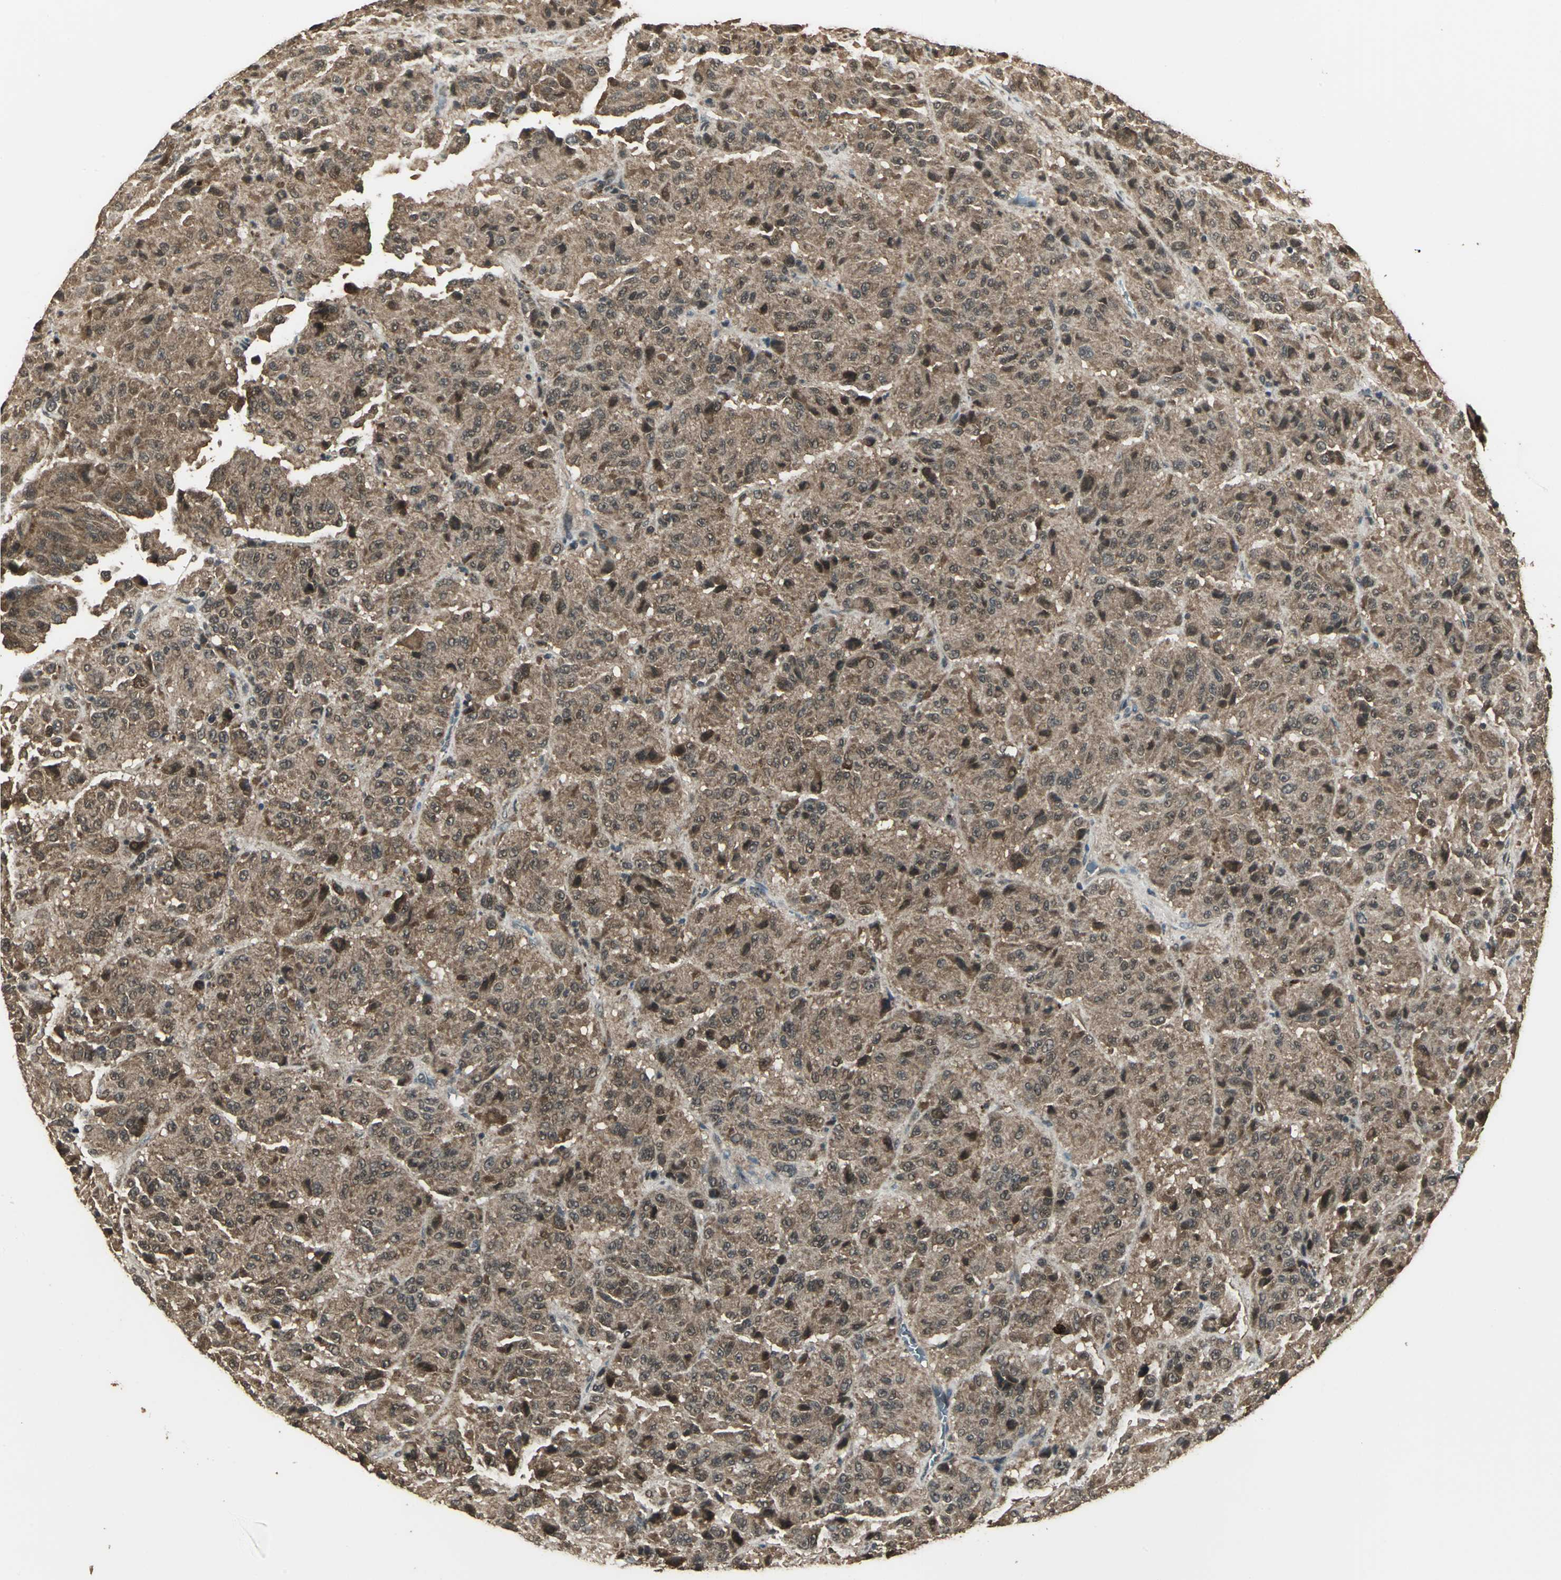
{"staining": {"intensity": "moderate", "quantity": ">75%", "location": "cytoplasmic/membranous"}, "tissue": "melanoma", "cell_type": "Tumor cells", "image_type": "cancer", "snomed": [{"axis": "morphology", "description": "Malignant melanoma, Metastatic site"}, {"axis": "topography", "description": "Lung"}], "caption": "Immunohistochemical staining of human melanoma reveals moderate cytoplasmic/membranous protein expression in approximately >75% of tumor cells.", "gene": "UCHL5", "patient": {"sex": "male", "age": 64}}